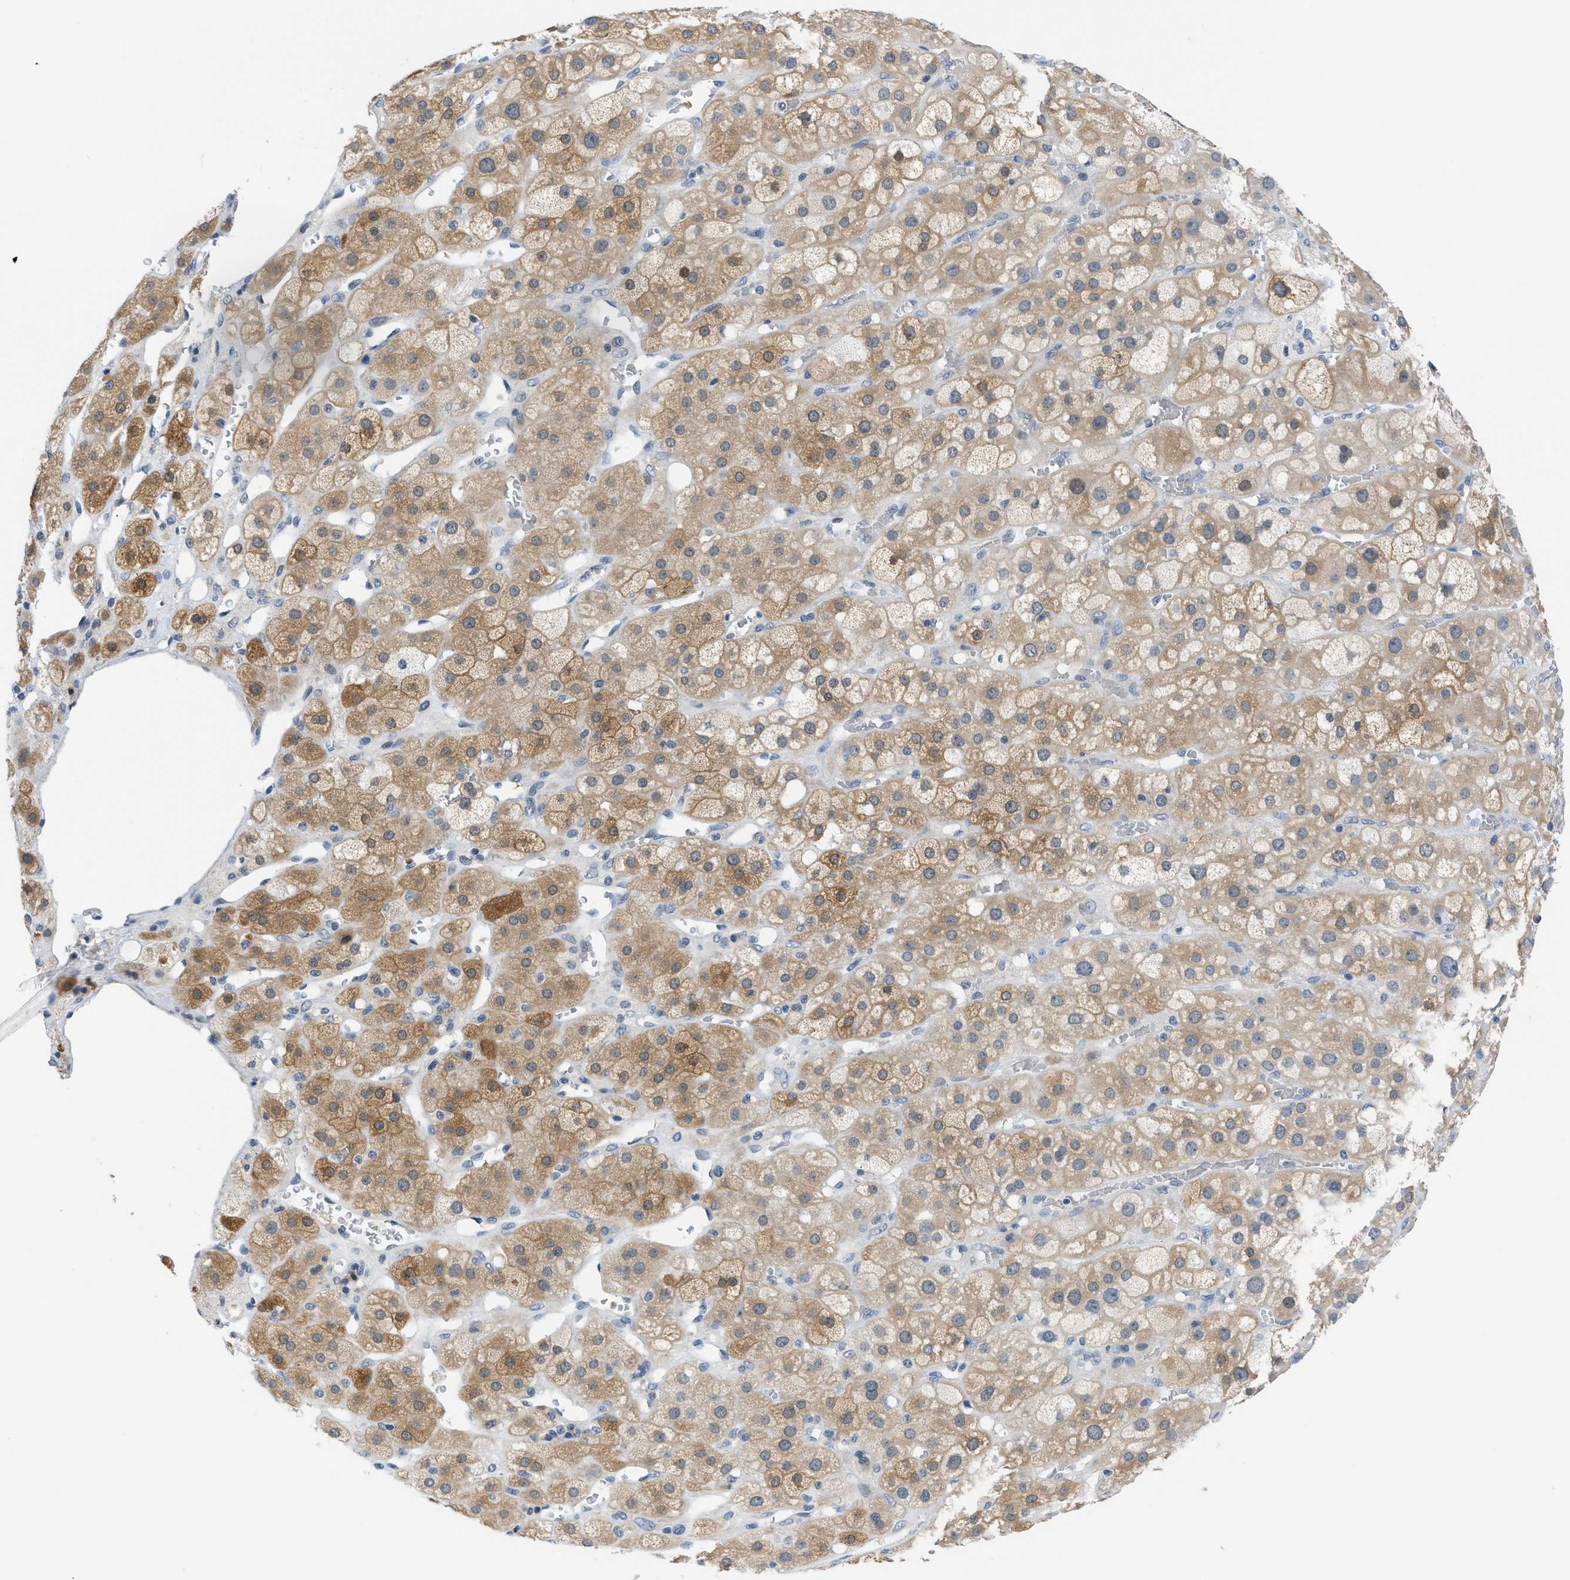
{"staining": {"intensity": "moderate", "quantity": ">75%", "location": "cytoplasmic/membranous"}, "tissue": "adrenal gland", "cell_type": "Glandular cells", "image_type": "normal", "snomed": [{"axis": "morphology", "description": "Normal tissue, NOS"}, {"axis": "topography", "description": "Adrenal gland"}], "caption": "Protein staining displays moderate cytoplasmic/membranous staining in about >75% of glandular cells in benign adrenal gland. The staining was performed using DAB, with brown indicating positive protein expression. Nuclei are stained blue with hematoxylin.", "gene": "PSAT1", "patient": {"sex": "female", "age": 47}}